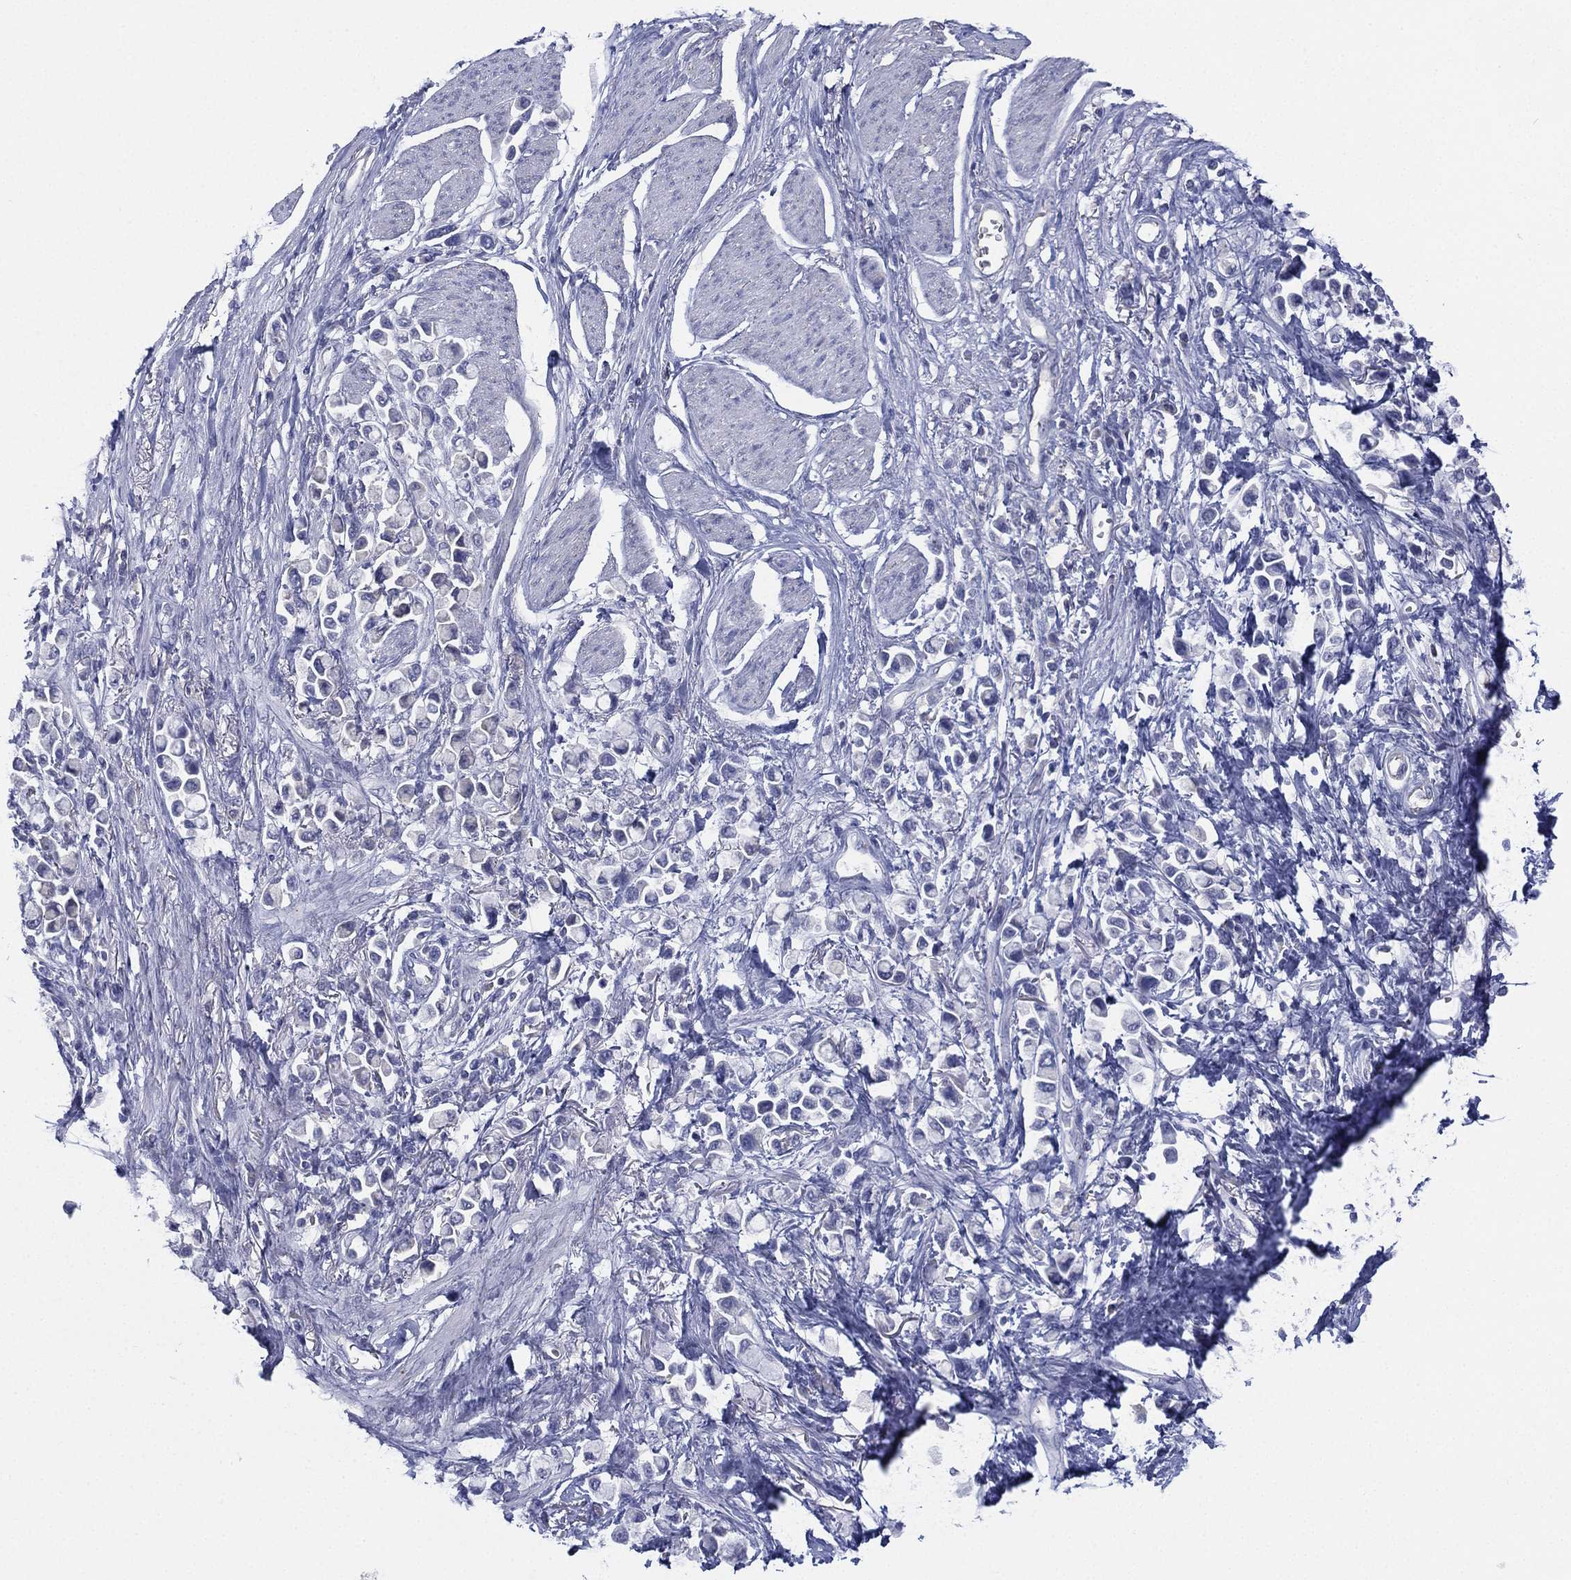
{"staining": {"intensity": "negative", "quantity": "none", "location": "none"}, "tissue": "stomach cancer", "cell_type": "Tumor cells", "image_type": "cancer", "snomed": [{"axis": "morphology", "description": "Adenocarcinoma, NOS"}, {"axis": "topography", "description": "Stomach"}], "caption": "Immunohistochemical staining of adenocarcinoma (stomach) displays no significant positivity in tumor cells.", "gene": "CYP2D6", "patient": {"sex": "female", "age": 81}}